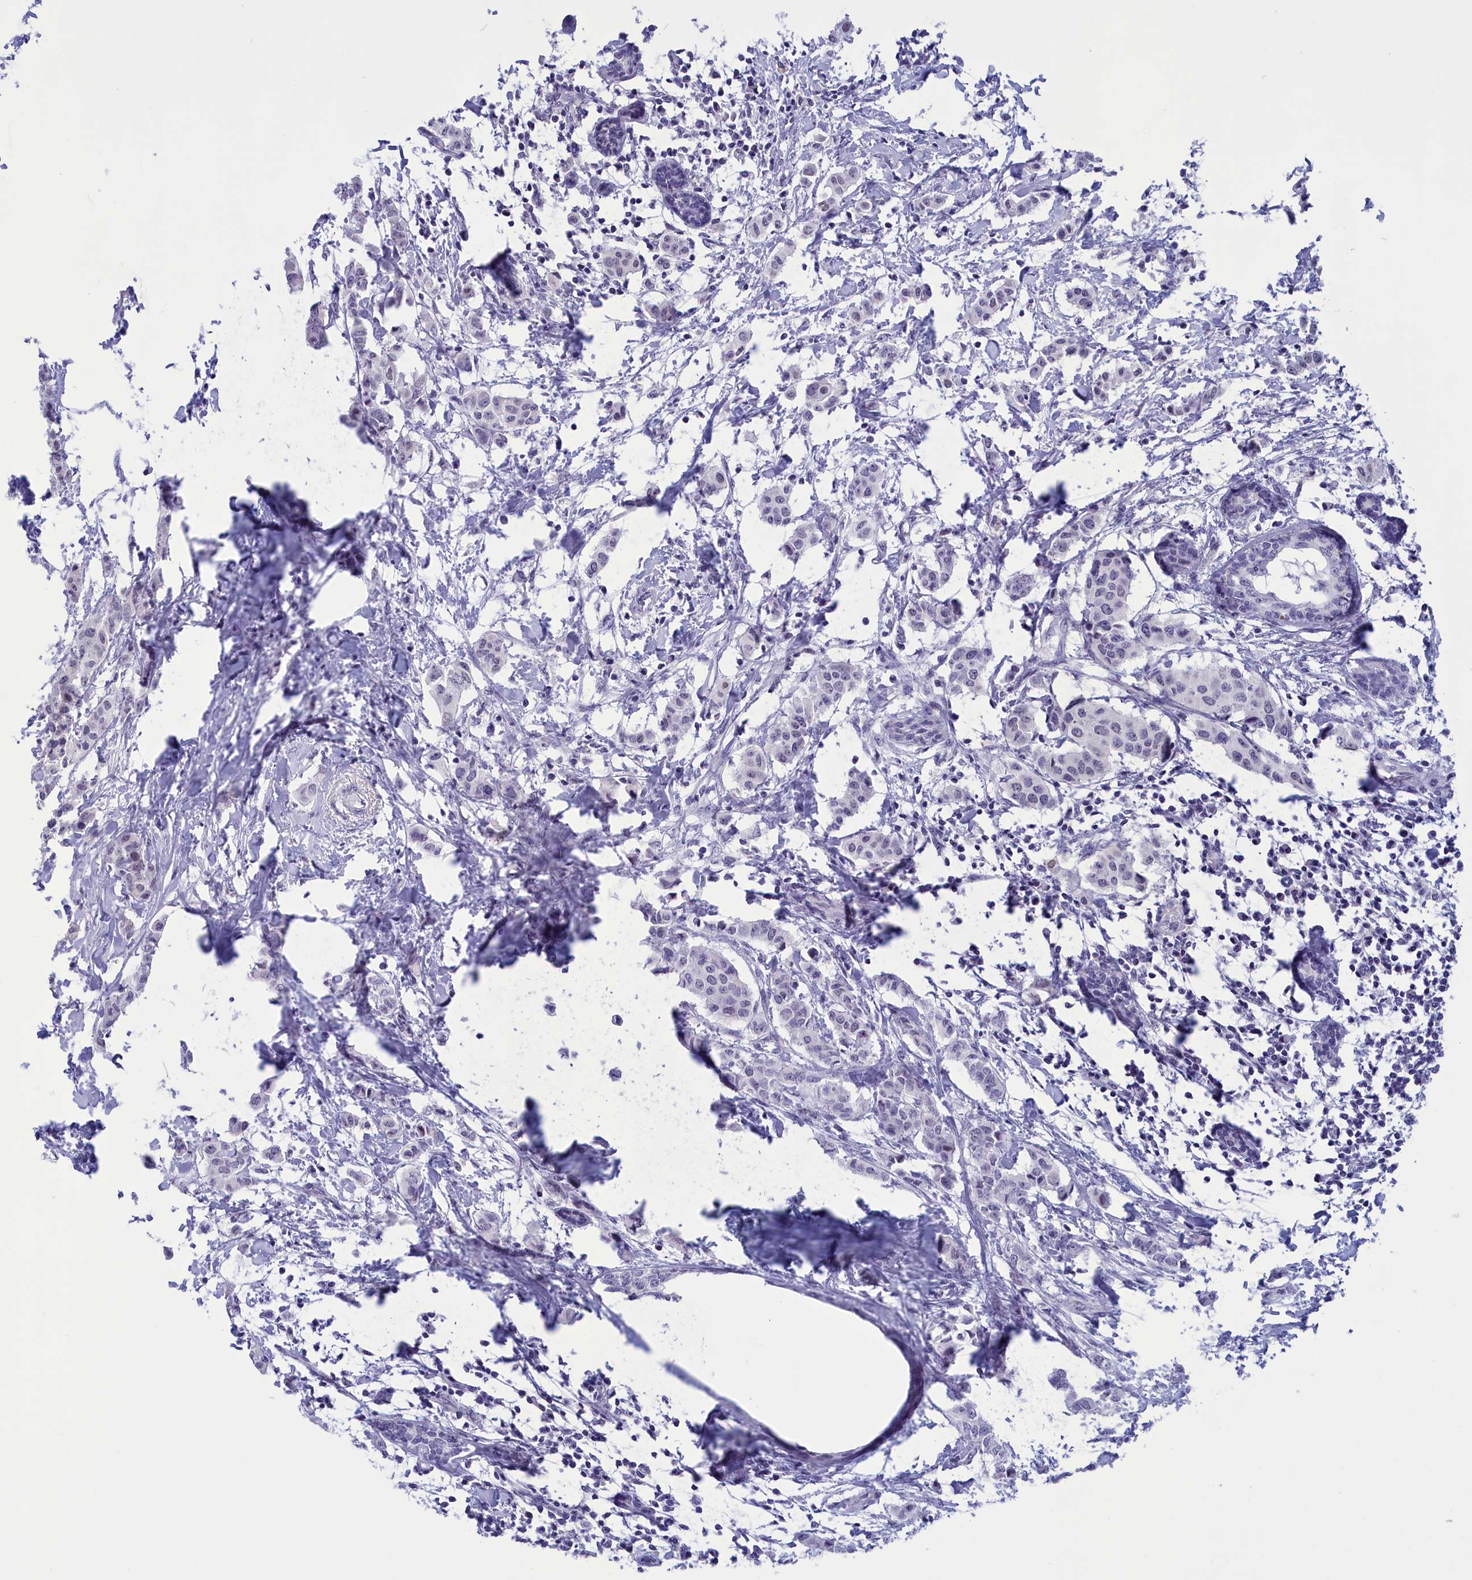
{"staining": {"intensity": "negative", "quantity": "none", "location": "none"}, "tissue": "breast cancer", "cell_type": "Tumor cells", "image_type": "cancer", "snomed": [{"axis": "morphology", "description": "Duct carcinoma"}, {"axis": "topography", "description": "Breast"}], "caption": "Tumor cells show no significant expression in breast cancer.", "gene": "ELOA2", "patient": {"sex": "female", "age": 40}}